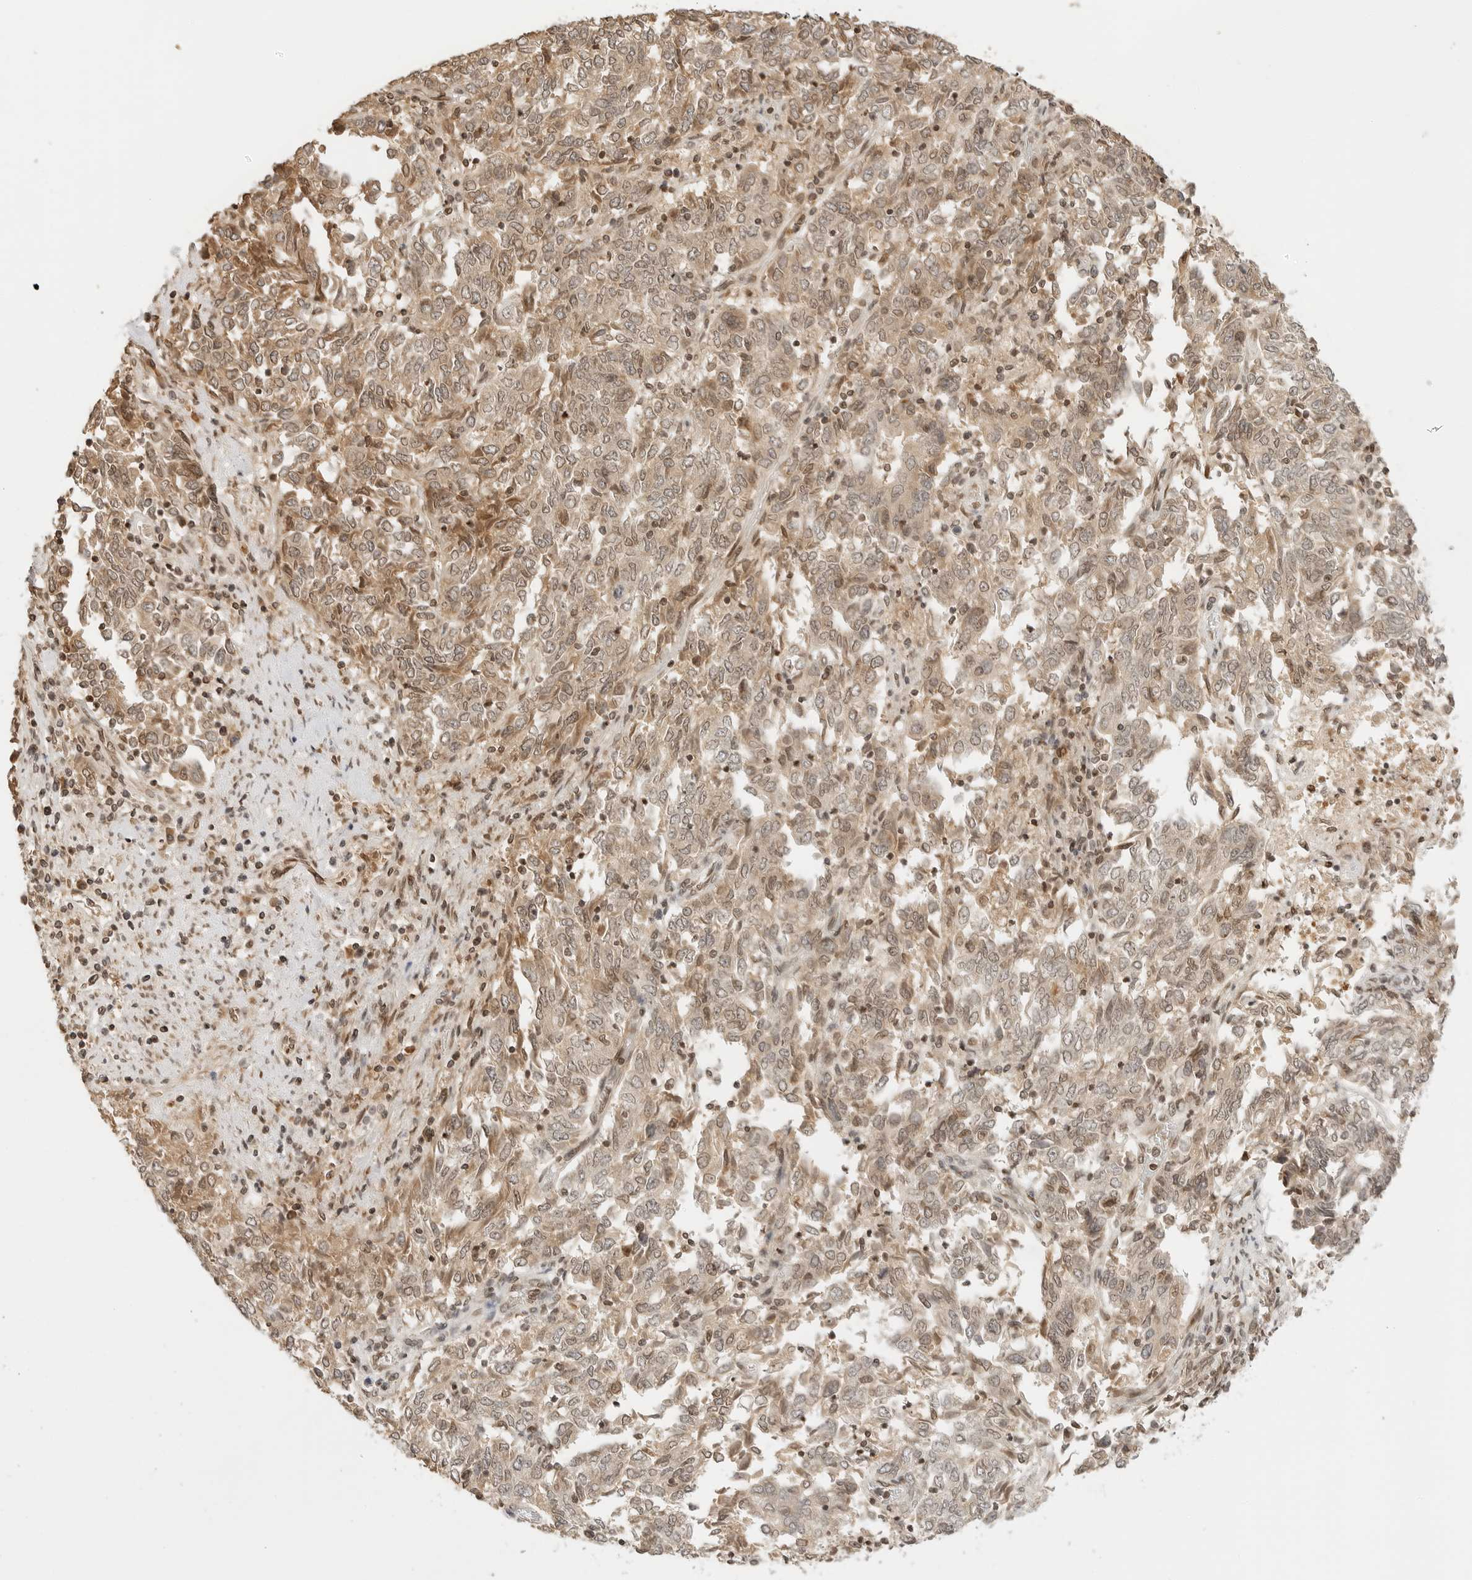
{"staining": {"intensity": "moderate", "quantity": ">75%", "location": "cytoplasmic/membranous,nuclear"}, "tissue": "endometrial cancer", "cell_type": "Tumor cells", "image_type": "cancer", "snomed": [{"axis": "morphology", "description": "Adenocarcinoma, NOS"}, {"axis": "topography", "description": "Endometrium"}], "caption": "The photomicrograph demonstrates a brown stain indicating the presence of a protein in the cytoplasmic/membranous and nuclear of tumor cells in endometrial cancer (adenocarcinoma). (IHC, brightfield microscopy, high magnification).", "gene": "POLH", "patient": {"sex": "female", "age": 80}}